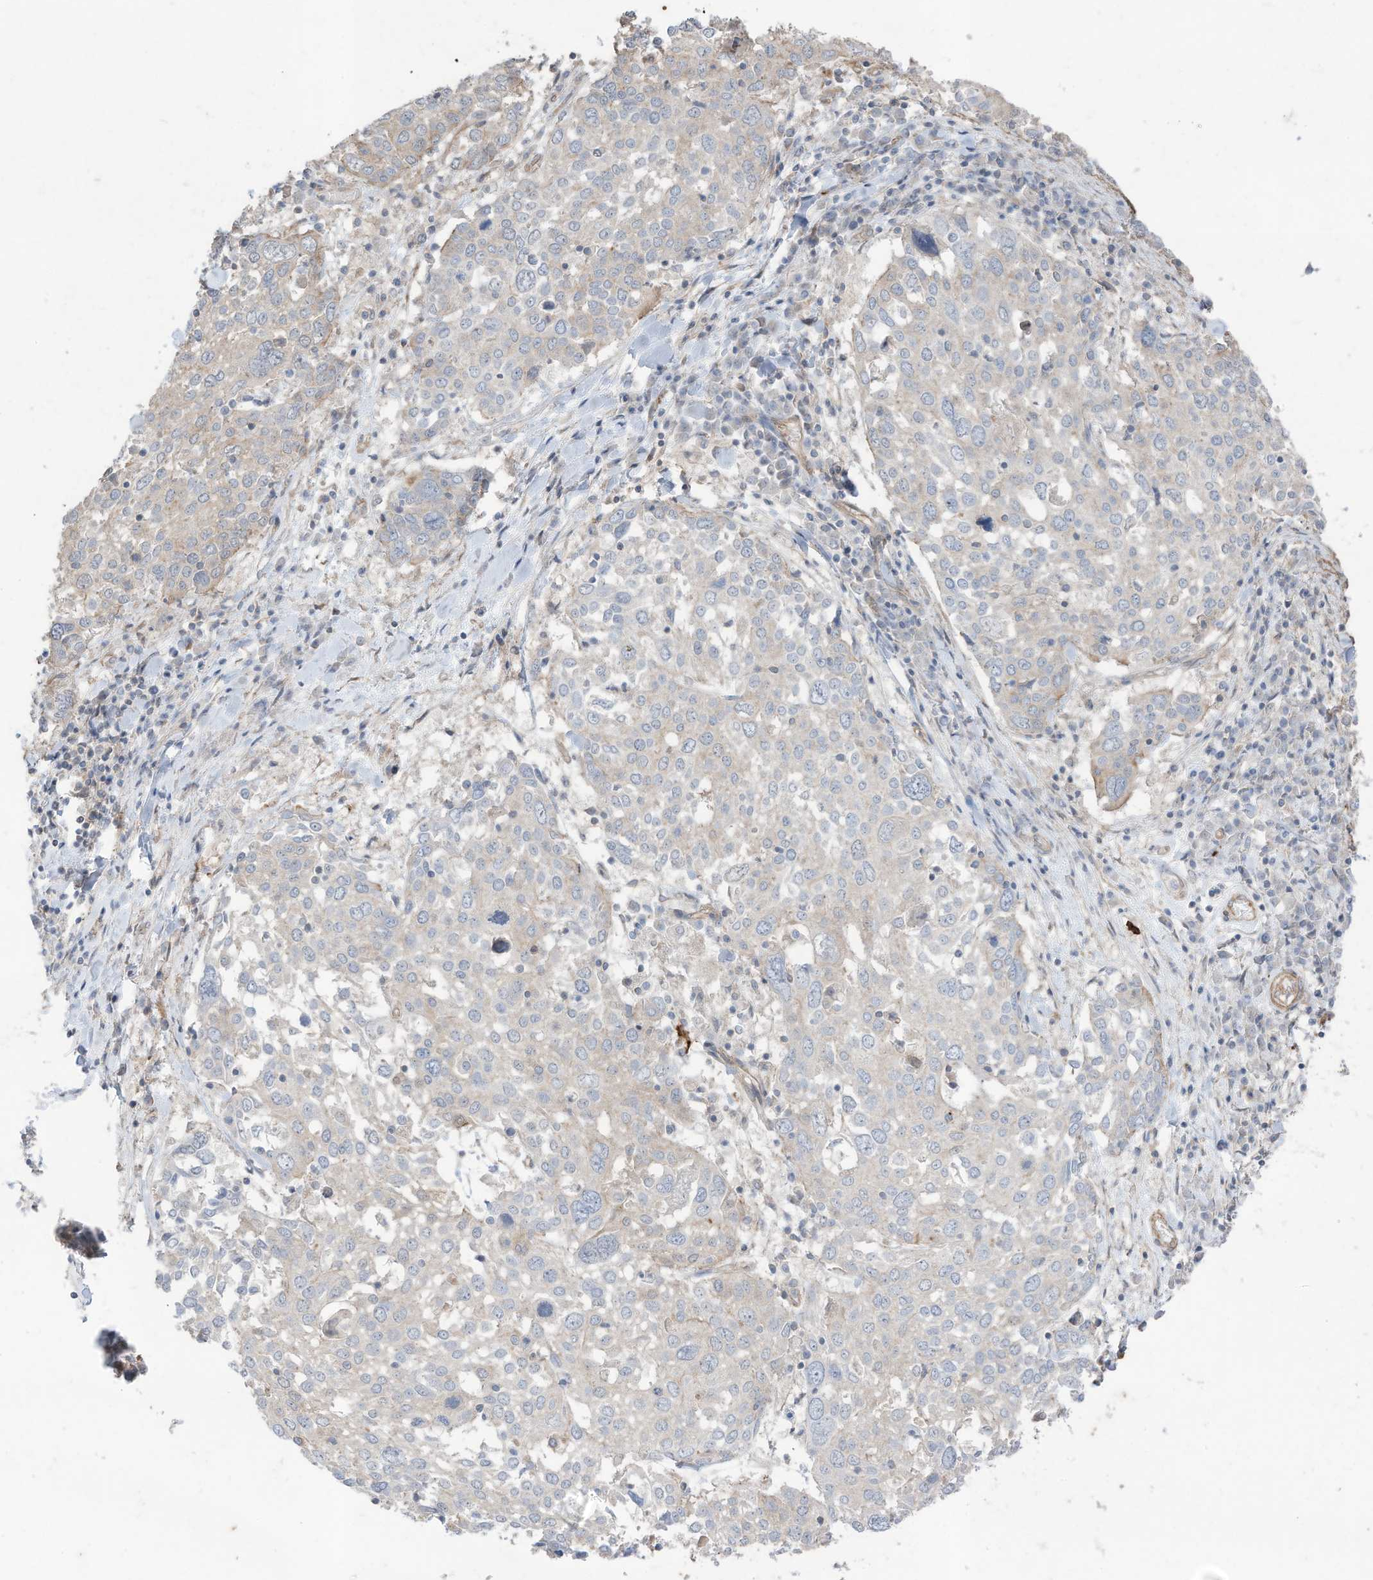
{"staining": {"intensity": "negative", "quantity": "none", "location": "none"}, "tissue": "lung cancer", "cell_type": "Tumor cells", "image_type": "cancer", "snomed": [{"axis": "morphology", "description": "Squamous cell carcinoma, NOS"}, {"axis": "topography", "description": "Lung"}], "caption": "Immunohistochemistry histopathology image of human lung cancer (squamous cell carcinoma) stained for a protein (brown), which demonstrates no positivity in tumor cells. (DAB (3,3'-diaminobenzidine) immunohistochemistry (IHC) visualized using brightfield microscopy, high magnification).", "gene": "SLC17A7", "patient": {"sex": "male", "age": 65}}